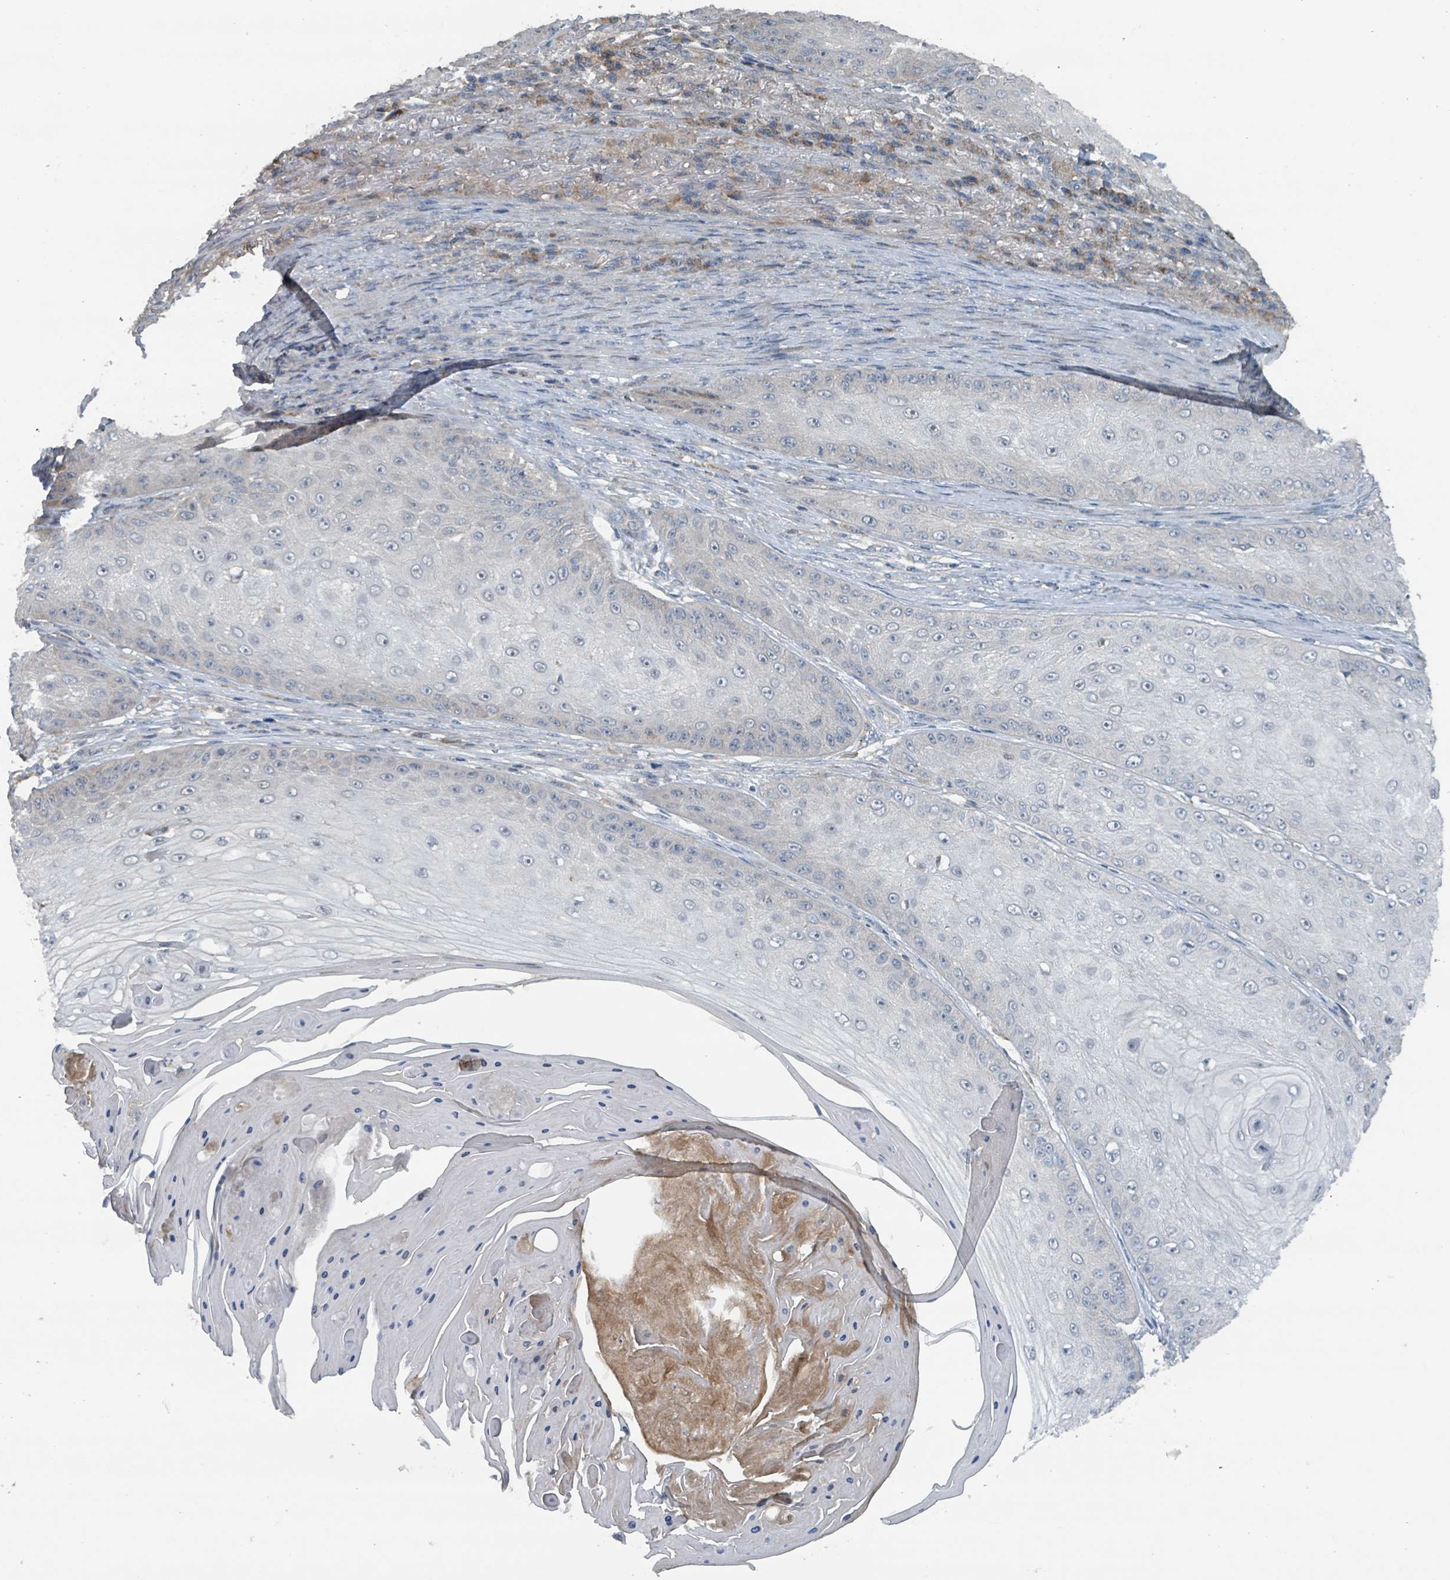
{"staining": {"intensity": "negative", "quantity": "none", "location": "none"}, "tissue": "skin cancer", "cell_type": "Tumor cells", "image_type": "cancer", "snomed": [{"axis": "morphology", "description": "Squamous cell carcinoma, NOS"}, {"axis": "topography", "description": "Skin"}], "caption": "The immunohistochemistry (IHC) histopathology image has no significant expression in tumor cells of skin squamous cell carcinoma tissue. (Brightfield microscopy of DAB (3,3'-diaminobenzidine) IHC at high magnification).", "gene": "ACBD4", "patient": {"sex": "male", "age": 70}}